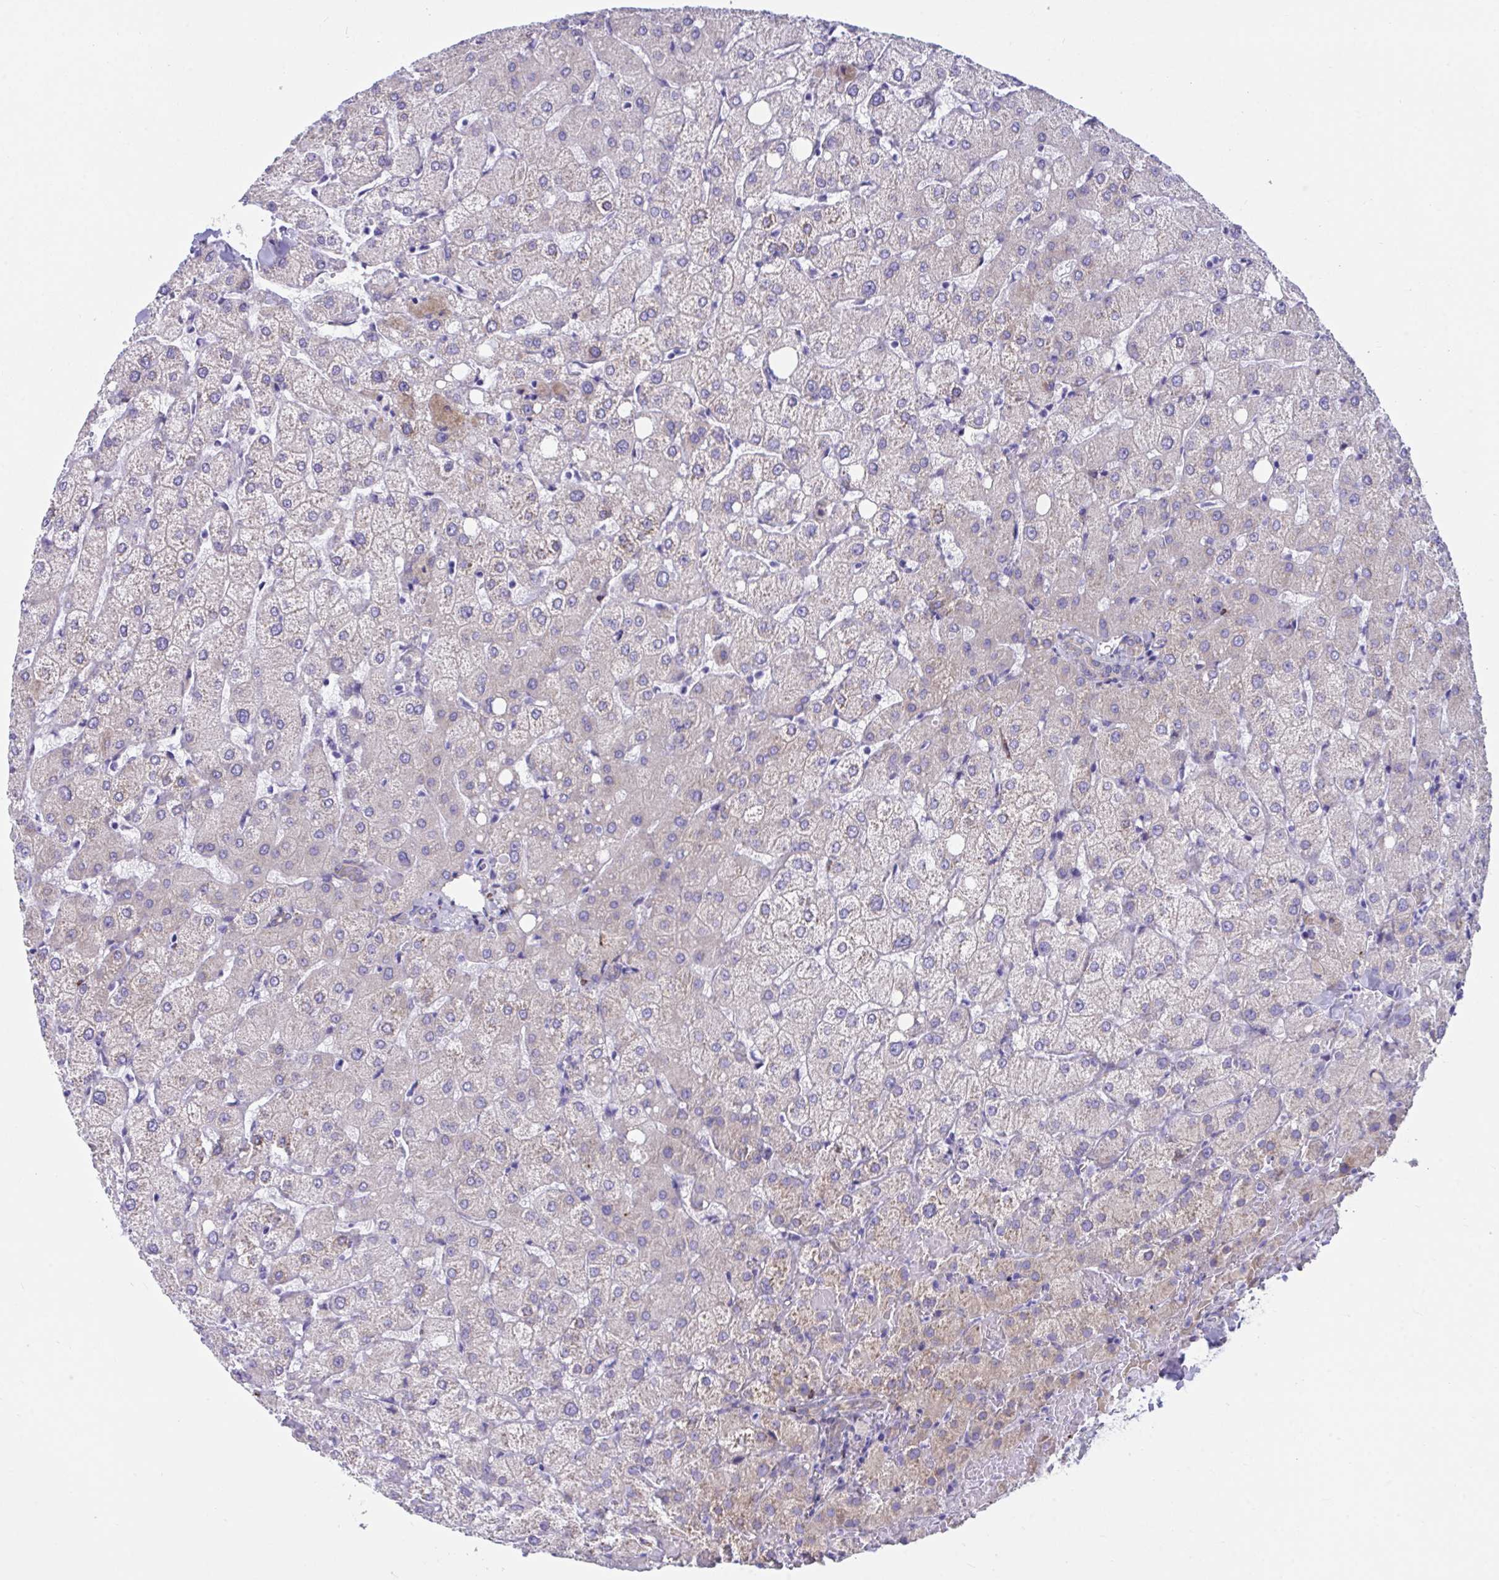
{"staining": {"intensity": "negative", "quantity": "none", "location": "none"}, "tissue": "liver", "cell_type": "Cholangiocytes", "image_type": "normal", "snomed": [{"axis": "morphology", "description": "Normal tissue, NOS"}, {"axis": "topography", "description": "Liver"}], "caption": "High power microscopy image of an immunohistochemistry (IHC) image of benign liver, revealing no significant expression in cholangiocytes.", "gene": "ASPH", "patient": {"sex": "female", "age": 54}}